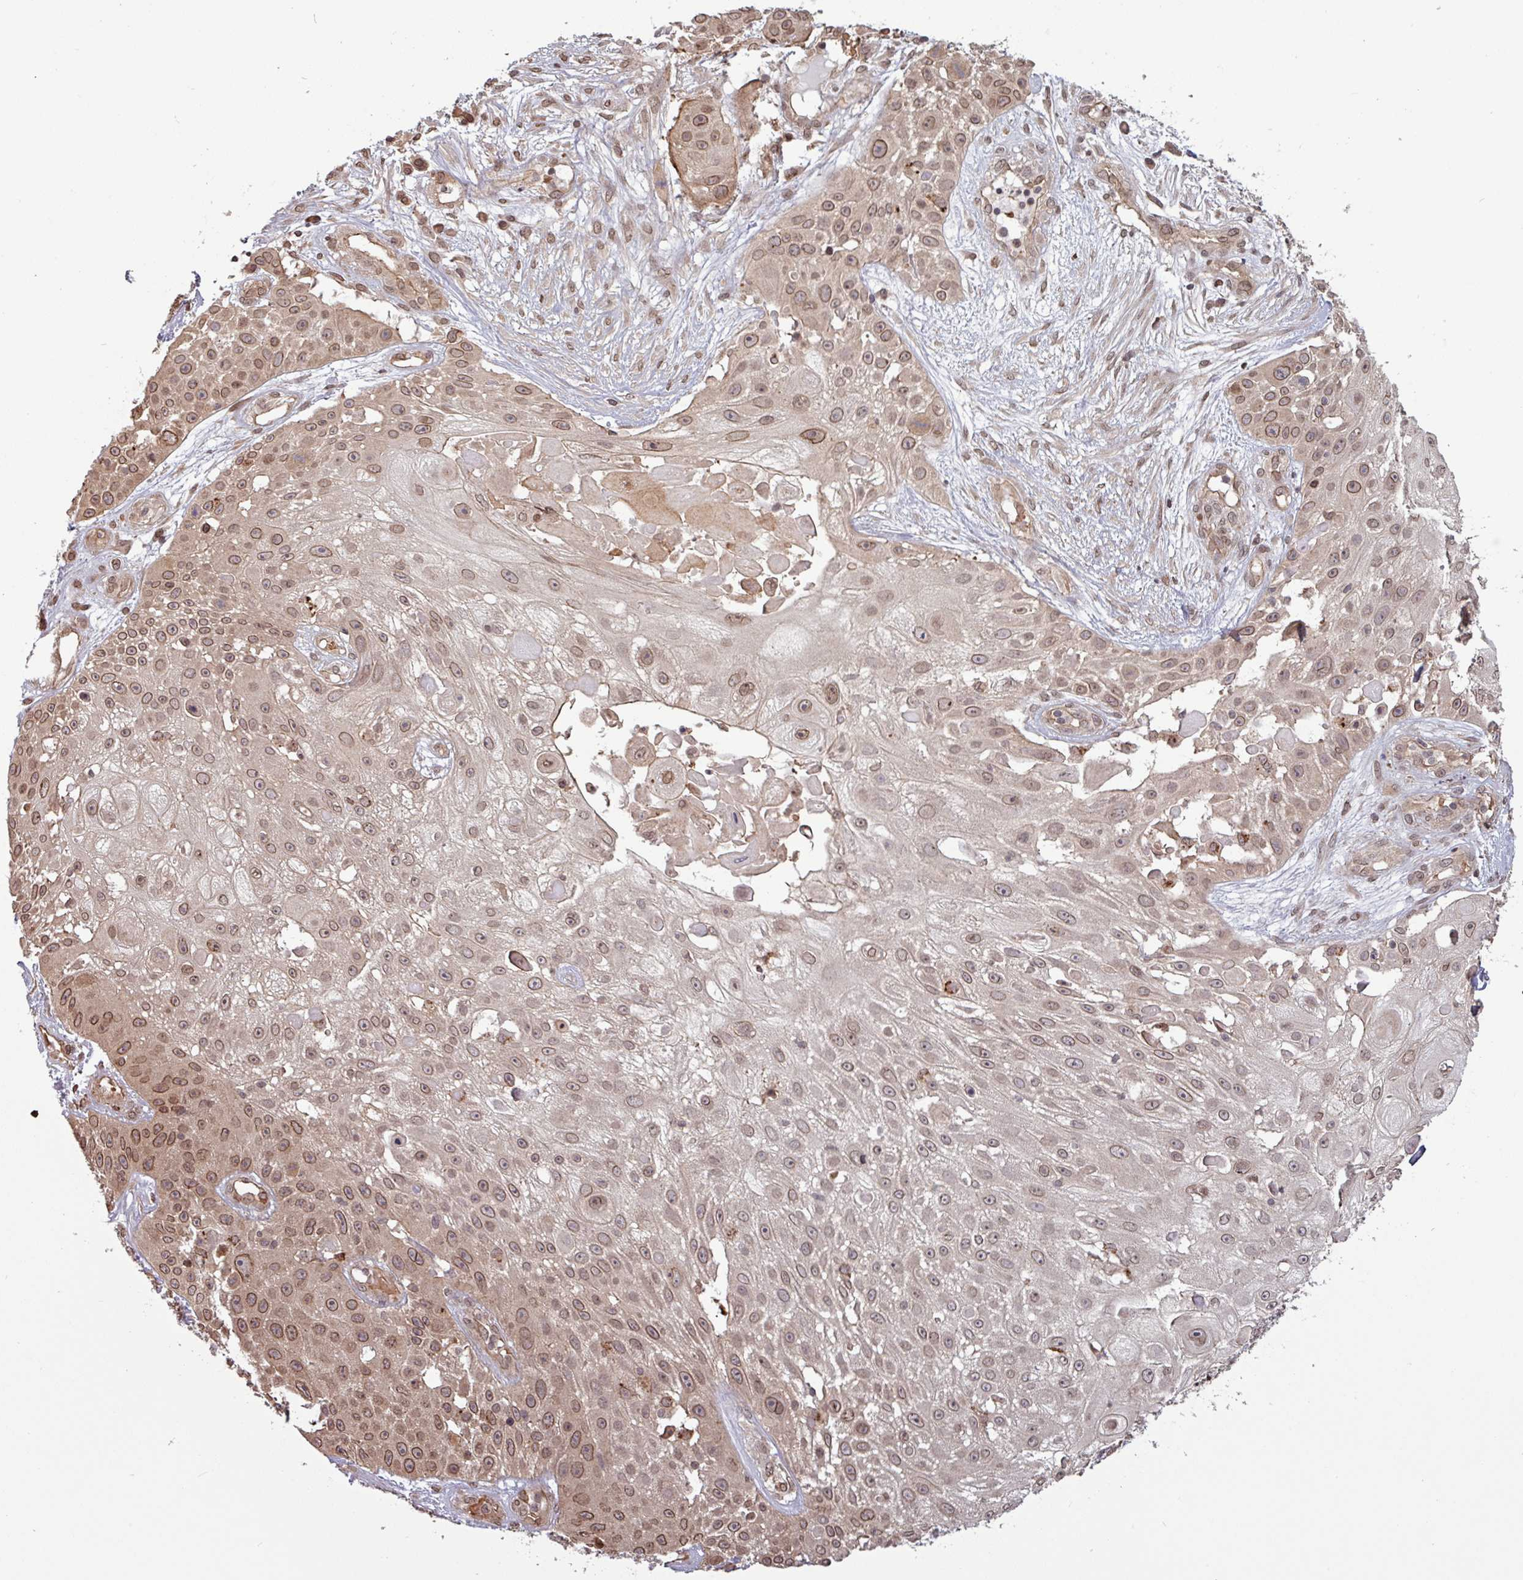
{"staining": {"intensity": "weak", "quantity": ">75%", "location": "cytoplasmic/membranous,nuclear"}, "tissue": "skin cancer", "cell_type": "Tumor cells", "image_type": "cancer", "snomed": [{"axis": "morphology", "description": "Squamous cell carcinoma, NOS"}, {"axis": "topography", "description": "Skin"}], "caption": "Protein staining exhibits weak cytoplasmic/membranous and nuclear expression in approximately >75% of tumor cells in skin squamous cell carcinoma. (DAB IHC with brightfield microscopy, high magnification).", "gene": "RBM4B", "patient": {"sex": "female", "age": 86}}